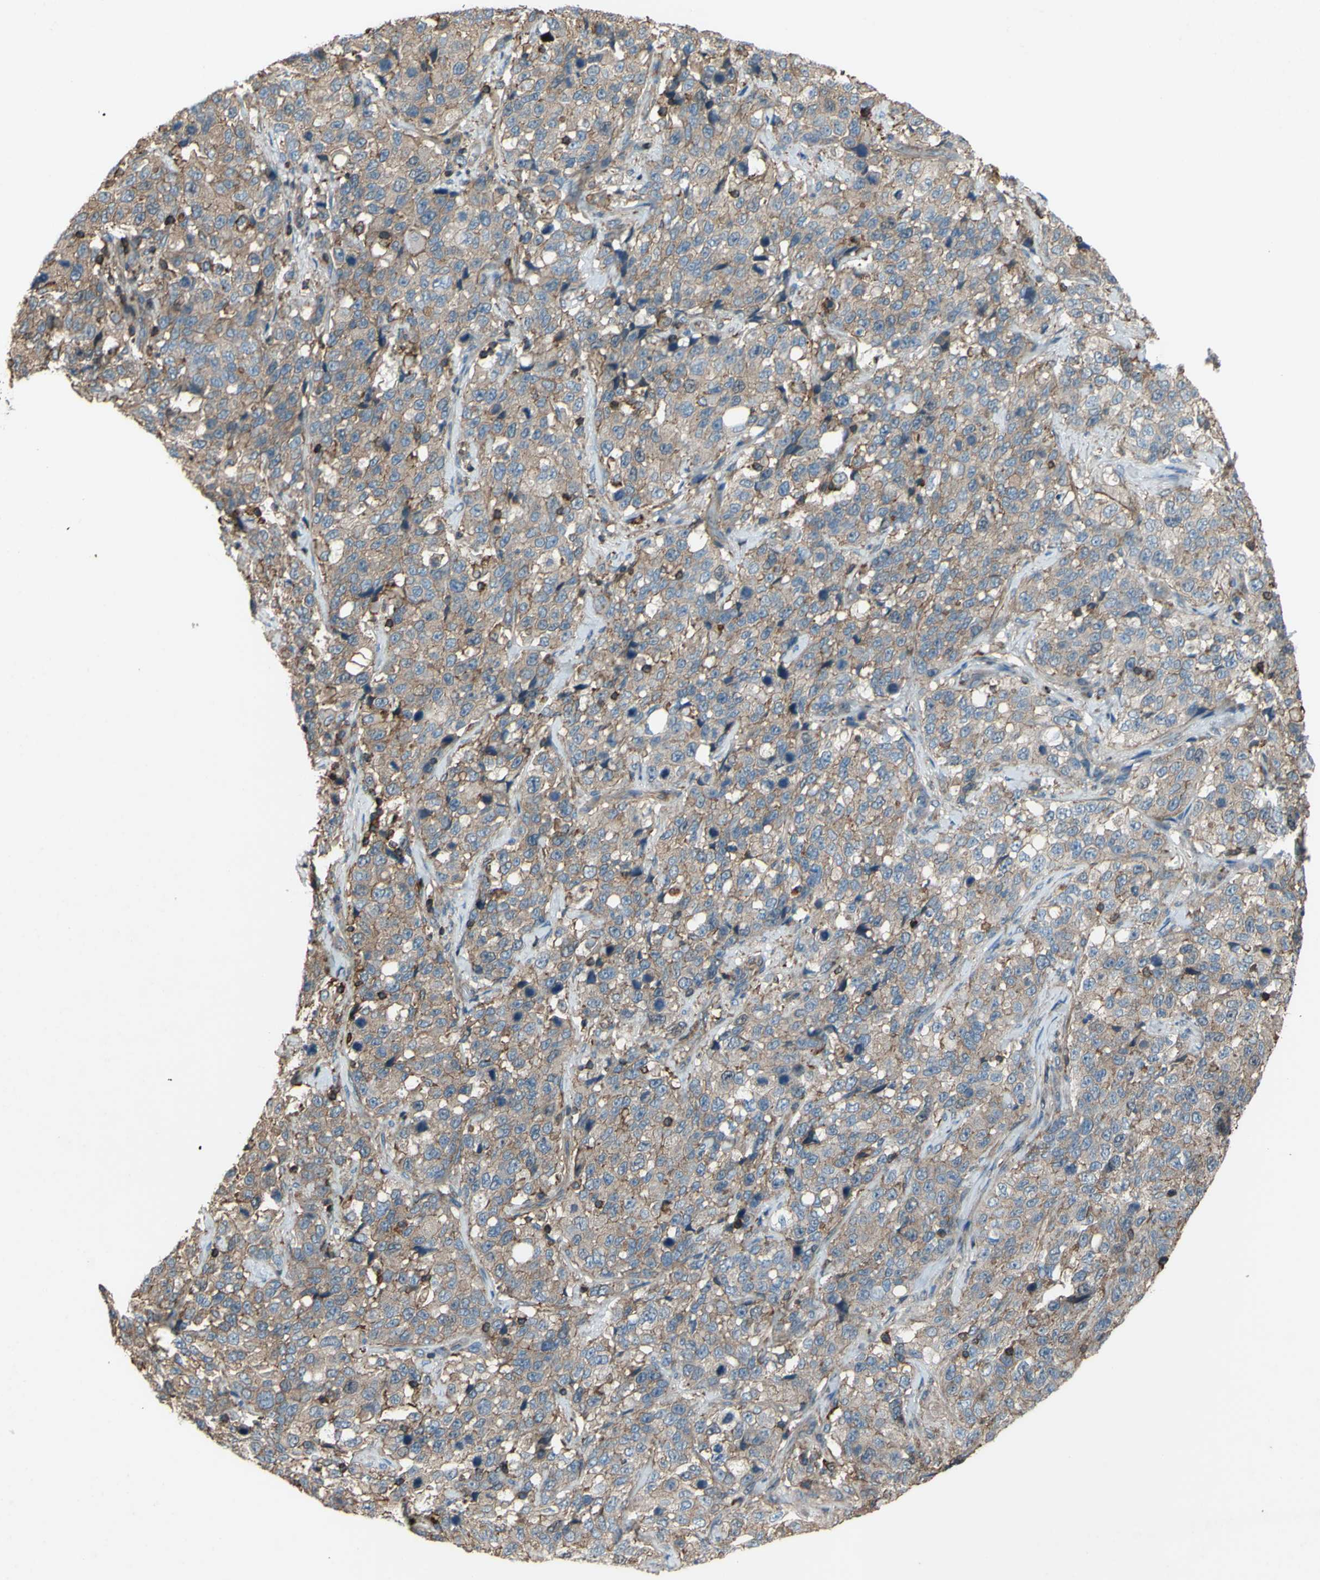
{"staining": {"intensity": "weak", "quantity": ">75%", "location": "cytoplasmic/membranous"}, "tissue": "stomach cancer", "cell_type": "Tumor cells", "image_type": "cancer", "snomed": [{"axis": "morphology", "description": "Normal tissue, NOS"}, {"axis": "morphology", "description": "Adenocarcinoma, NOS"}, {"axis": "topography", "description": "Stomach"}], "caption": "Weak cytoplasmic/membranous protein expression is appreciated in approximately >75% of tumor cells in stomach adenocarcinoma. (DAB IHC with brightfield microscopy, high magnification).", "gene": "ADD3", "patient": {"sex": "male", "age": 48}}